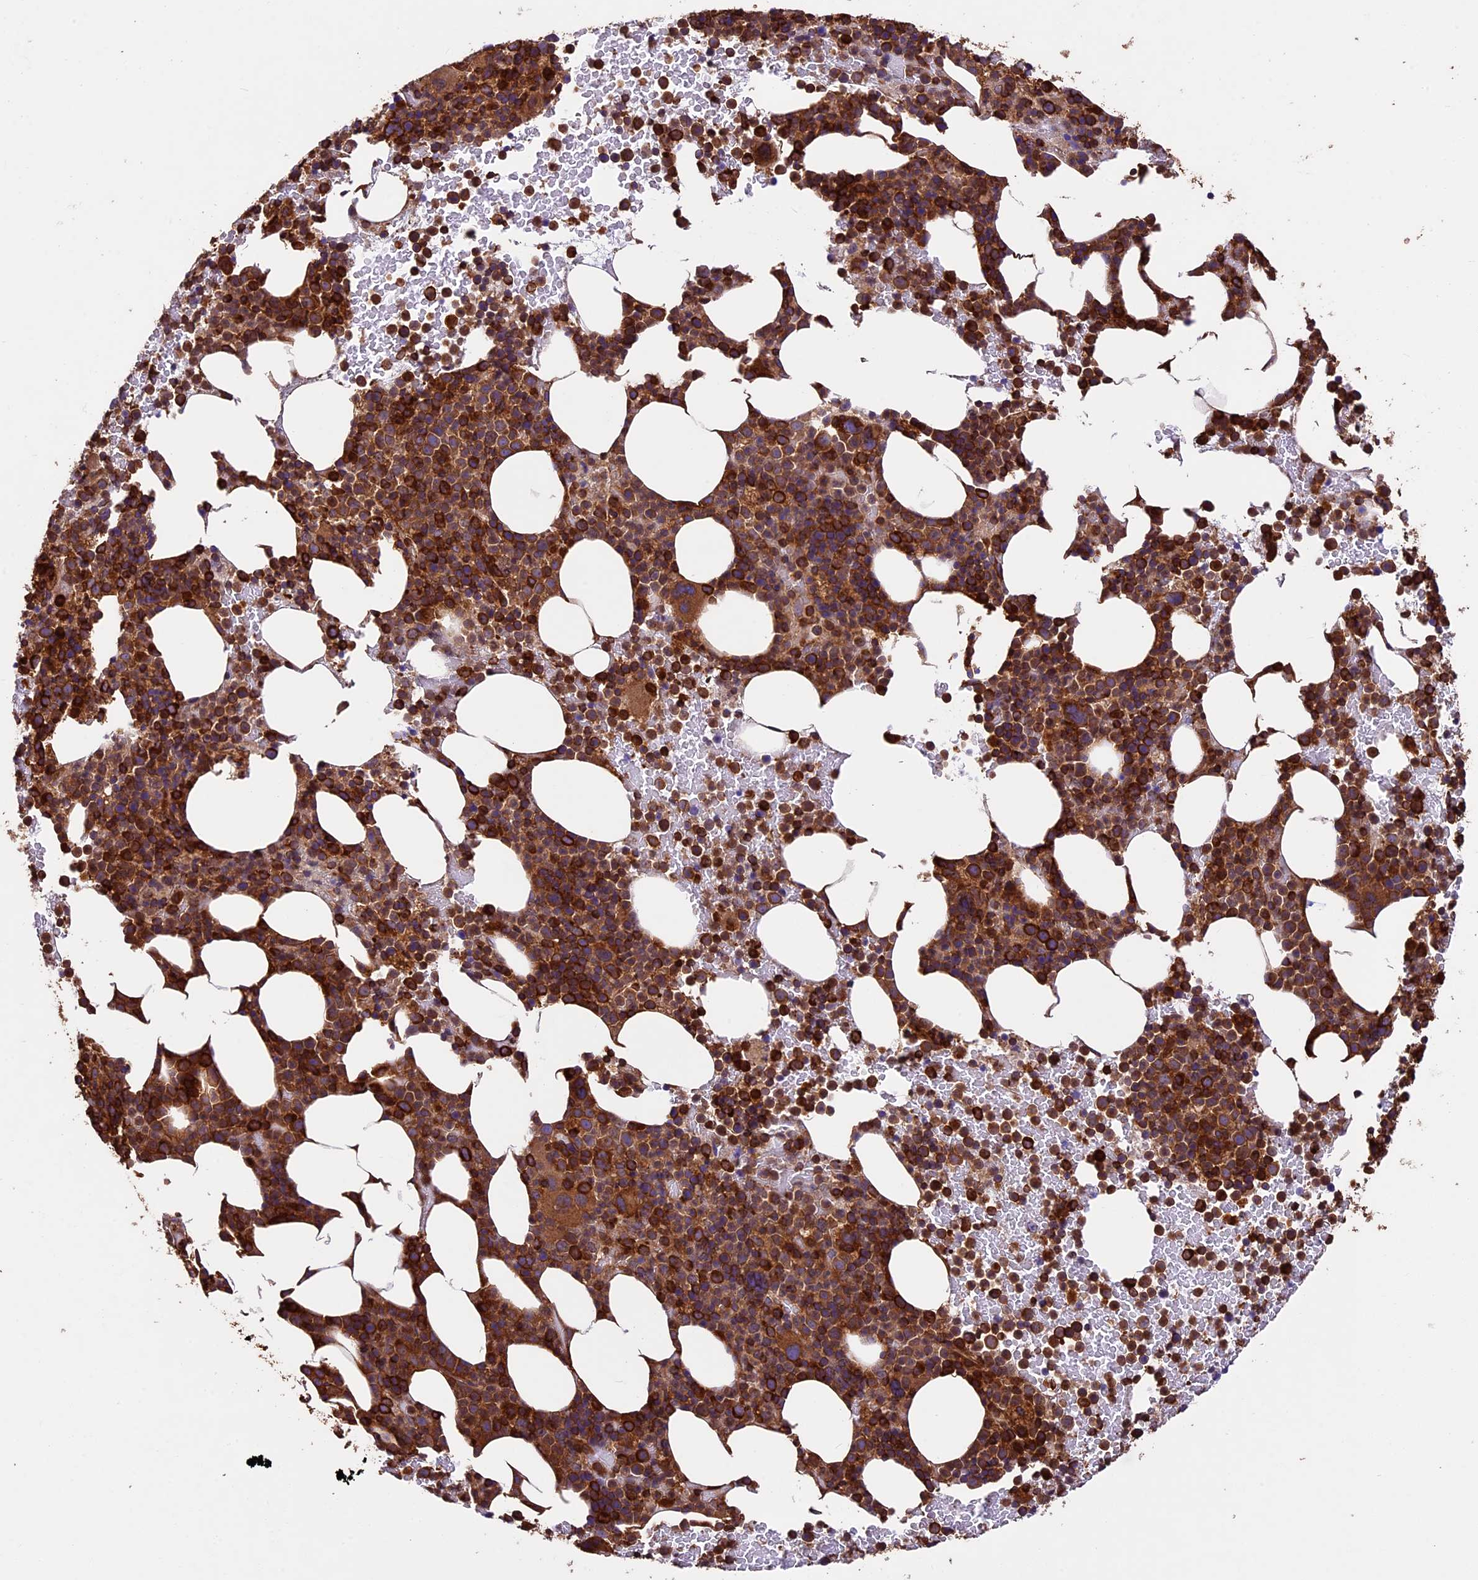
{"staining": {"intensity": "strong", "quantity": ">75%", "location": "cytoplasmic/membranous"}, "tissue": "bone marrow", "cell_type": "Hematopoietic cells", "image_type": "normal", "snomed": [{"axis": "morphology", "description": "Normal tissue, NOS"}, {"axis": "topography", "description": "Bone marrow"}], "caption": "This is an image of immunohistochemistry staining of normal bone marrow, which shows strong positivity in the cytoplasmic/membranous of hematopoietic cells.", "gene": "KARS1", "patient": {"sex": "female", "age": 82}}